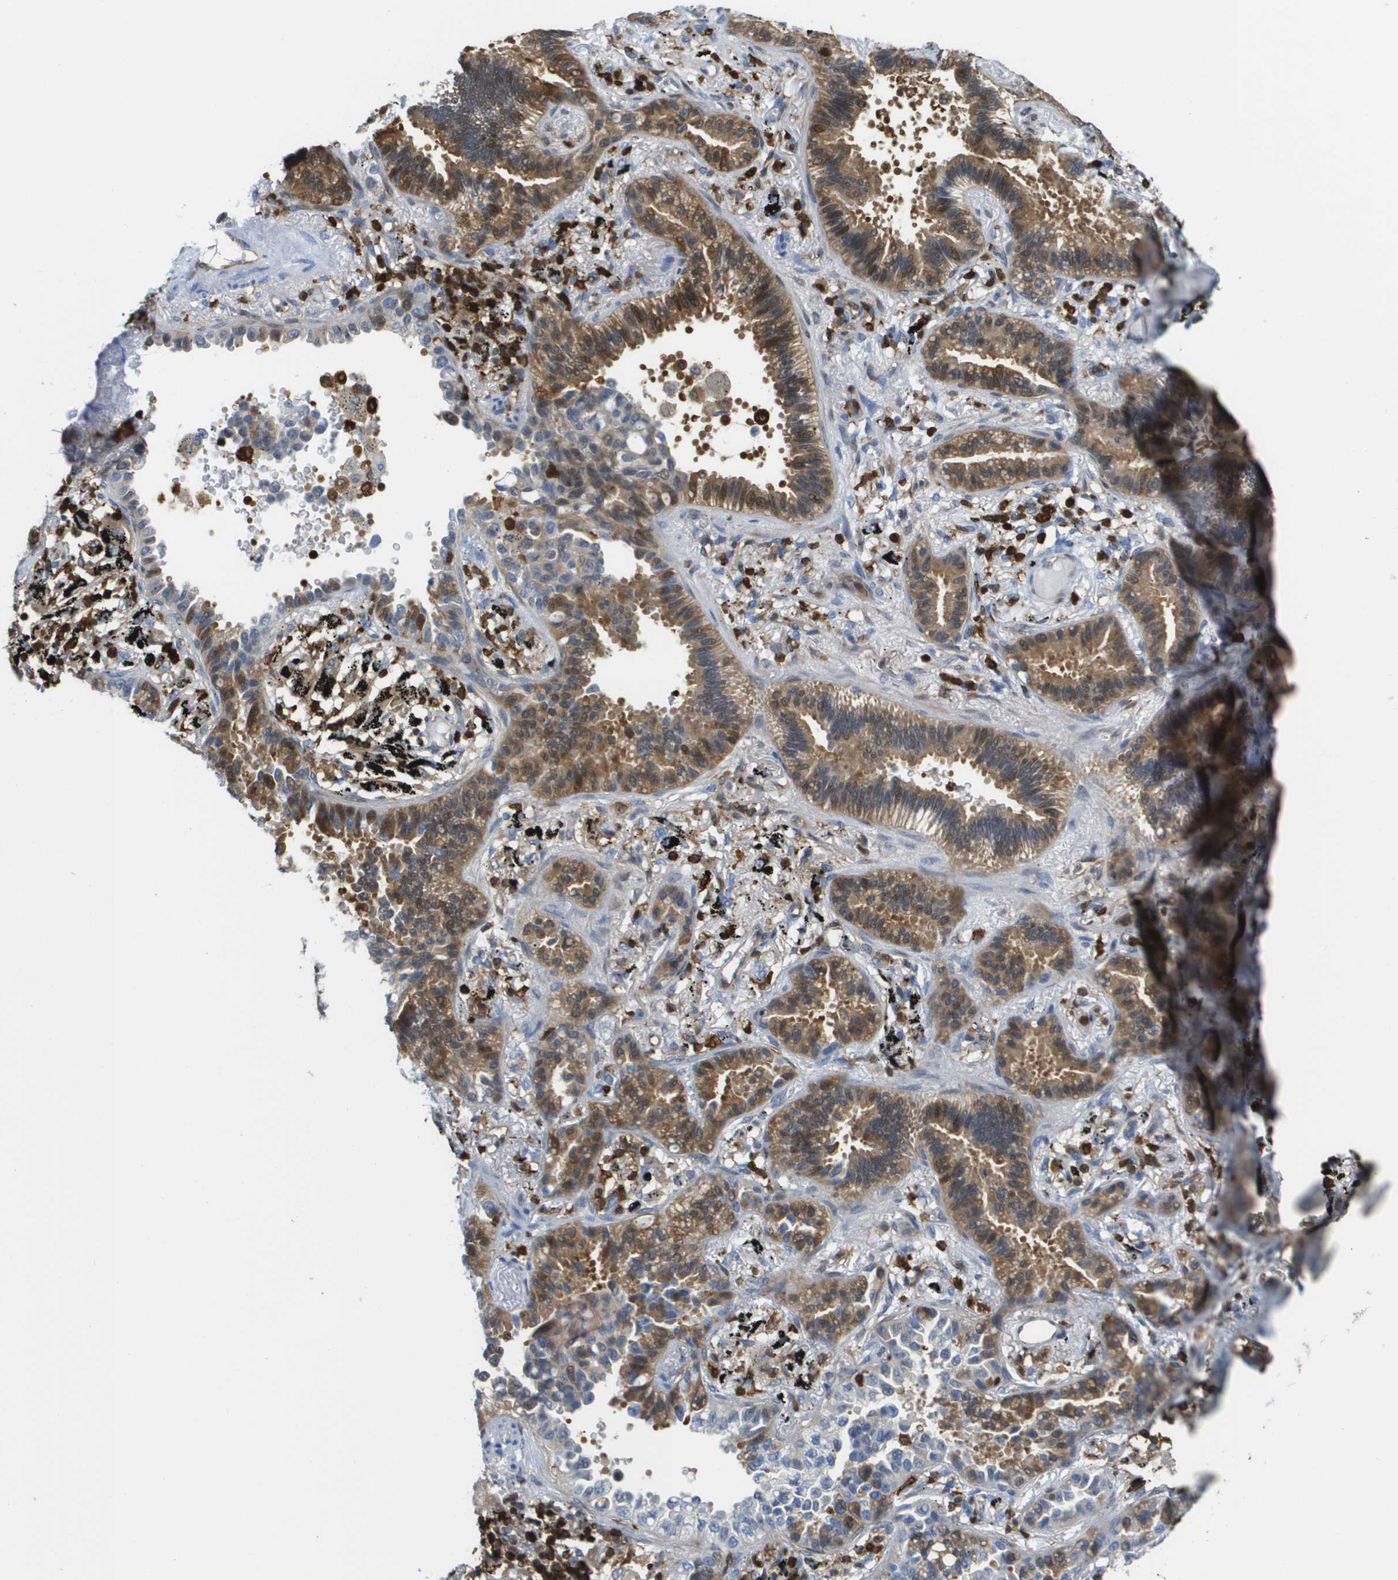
{"staining": {"intensity": "moderate", "quantity": "25%-75%", "location": "cytoplasmic/membranous"}, "tissue": "lung cancer", "cell_type": "Tumor cells", "image_type": "cancer", "snomed": [{"axis": "morphology", "description": "Normal tissue, NOS"}, {"axis": "morphology", "description": "Adenocarcinoma, NOS"}, {"axis": "topography", "description": "Lung"}], "caption": "Lung cancer (adenocarcinoma) was stained to show a protein in brown. There is medium levels of moderate cytoplasmic/membranous staining in about 25%-75% of tumor cells.", "gene": "DOCK5", "patient": {"sex": "male", "age": 59}}